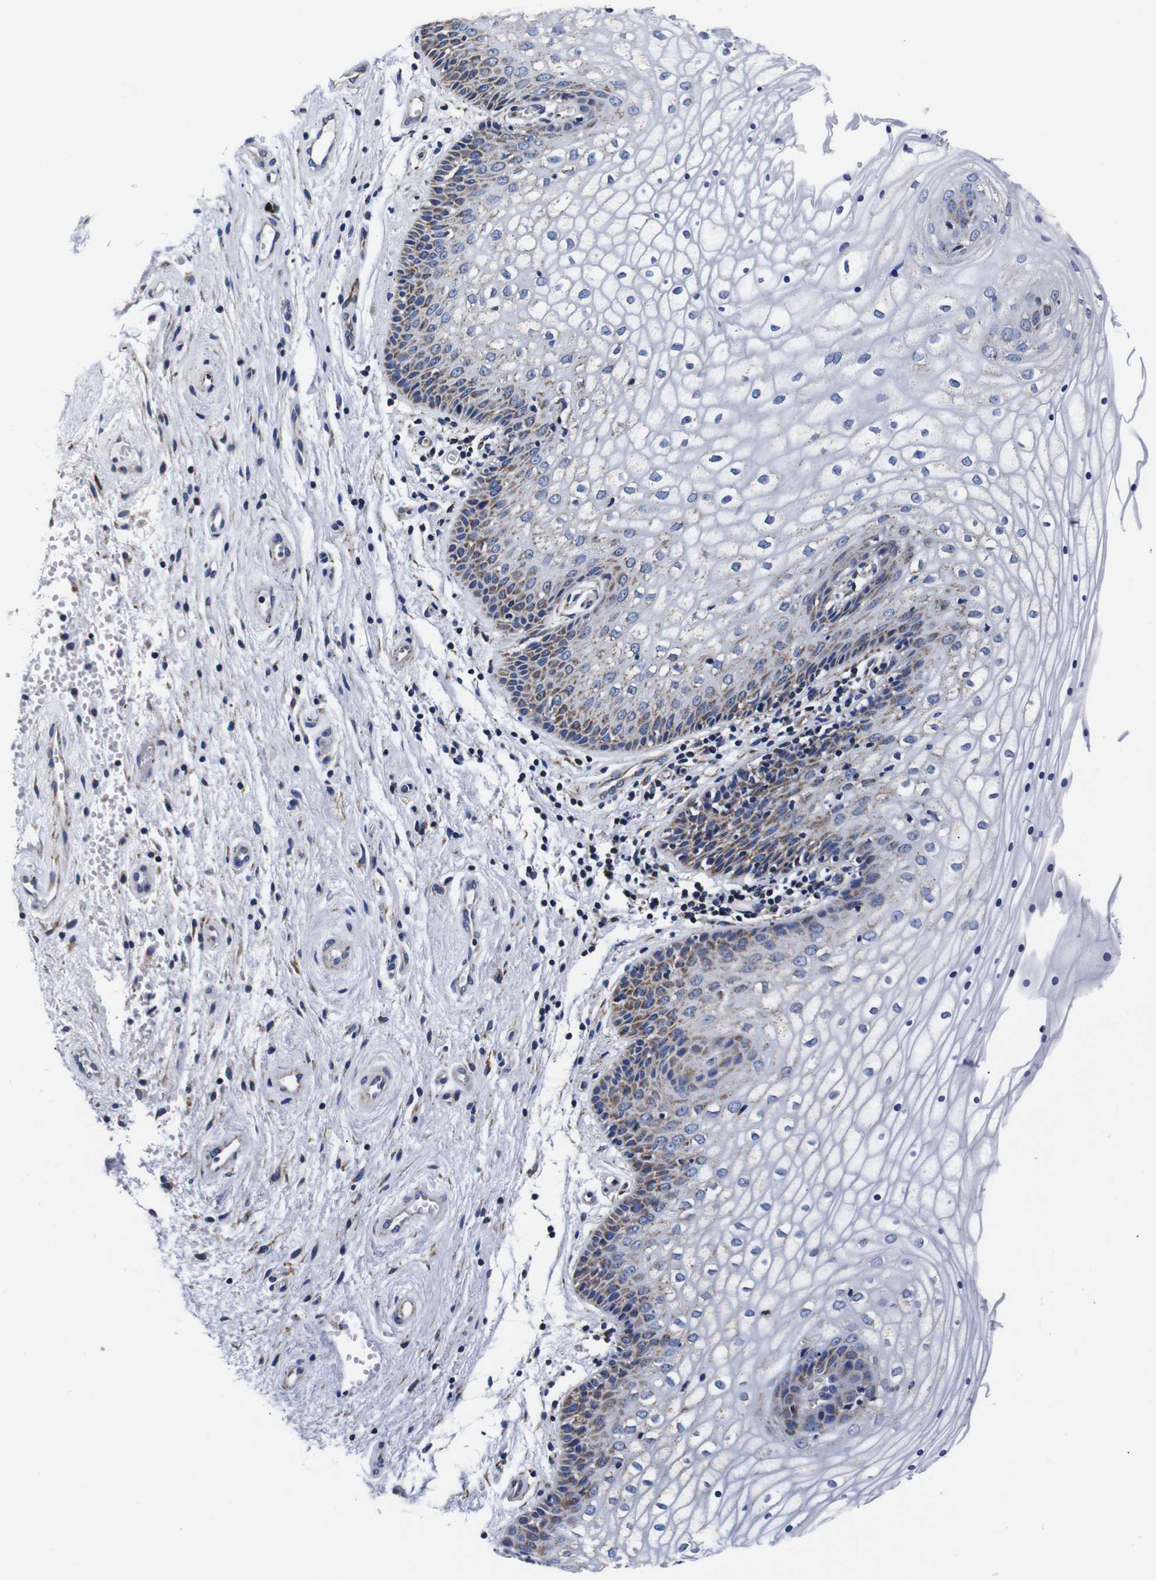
{"staining": {"intensity": "moderate", "quantity": "25%-75%", "location": "cytoplasmic/membranous"}, "tissue": "vagina", "cell_type": "Squamous epithelial cells", "image_type": "normal", "snomed": [{"axis": "morphology", "description": "Normal tissue, NOS"}, {"axis": "topography", "description": "Vagina"}], "caption": "An image showing moderate cytoplasmic/membranous staining in about 25%-75% of squamous epithelial cells in normal vagina, as visualized by brown immunohistochemical staining.", "gene": "FKBP9", "patient": {"sex": "female", "age": 34}}